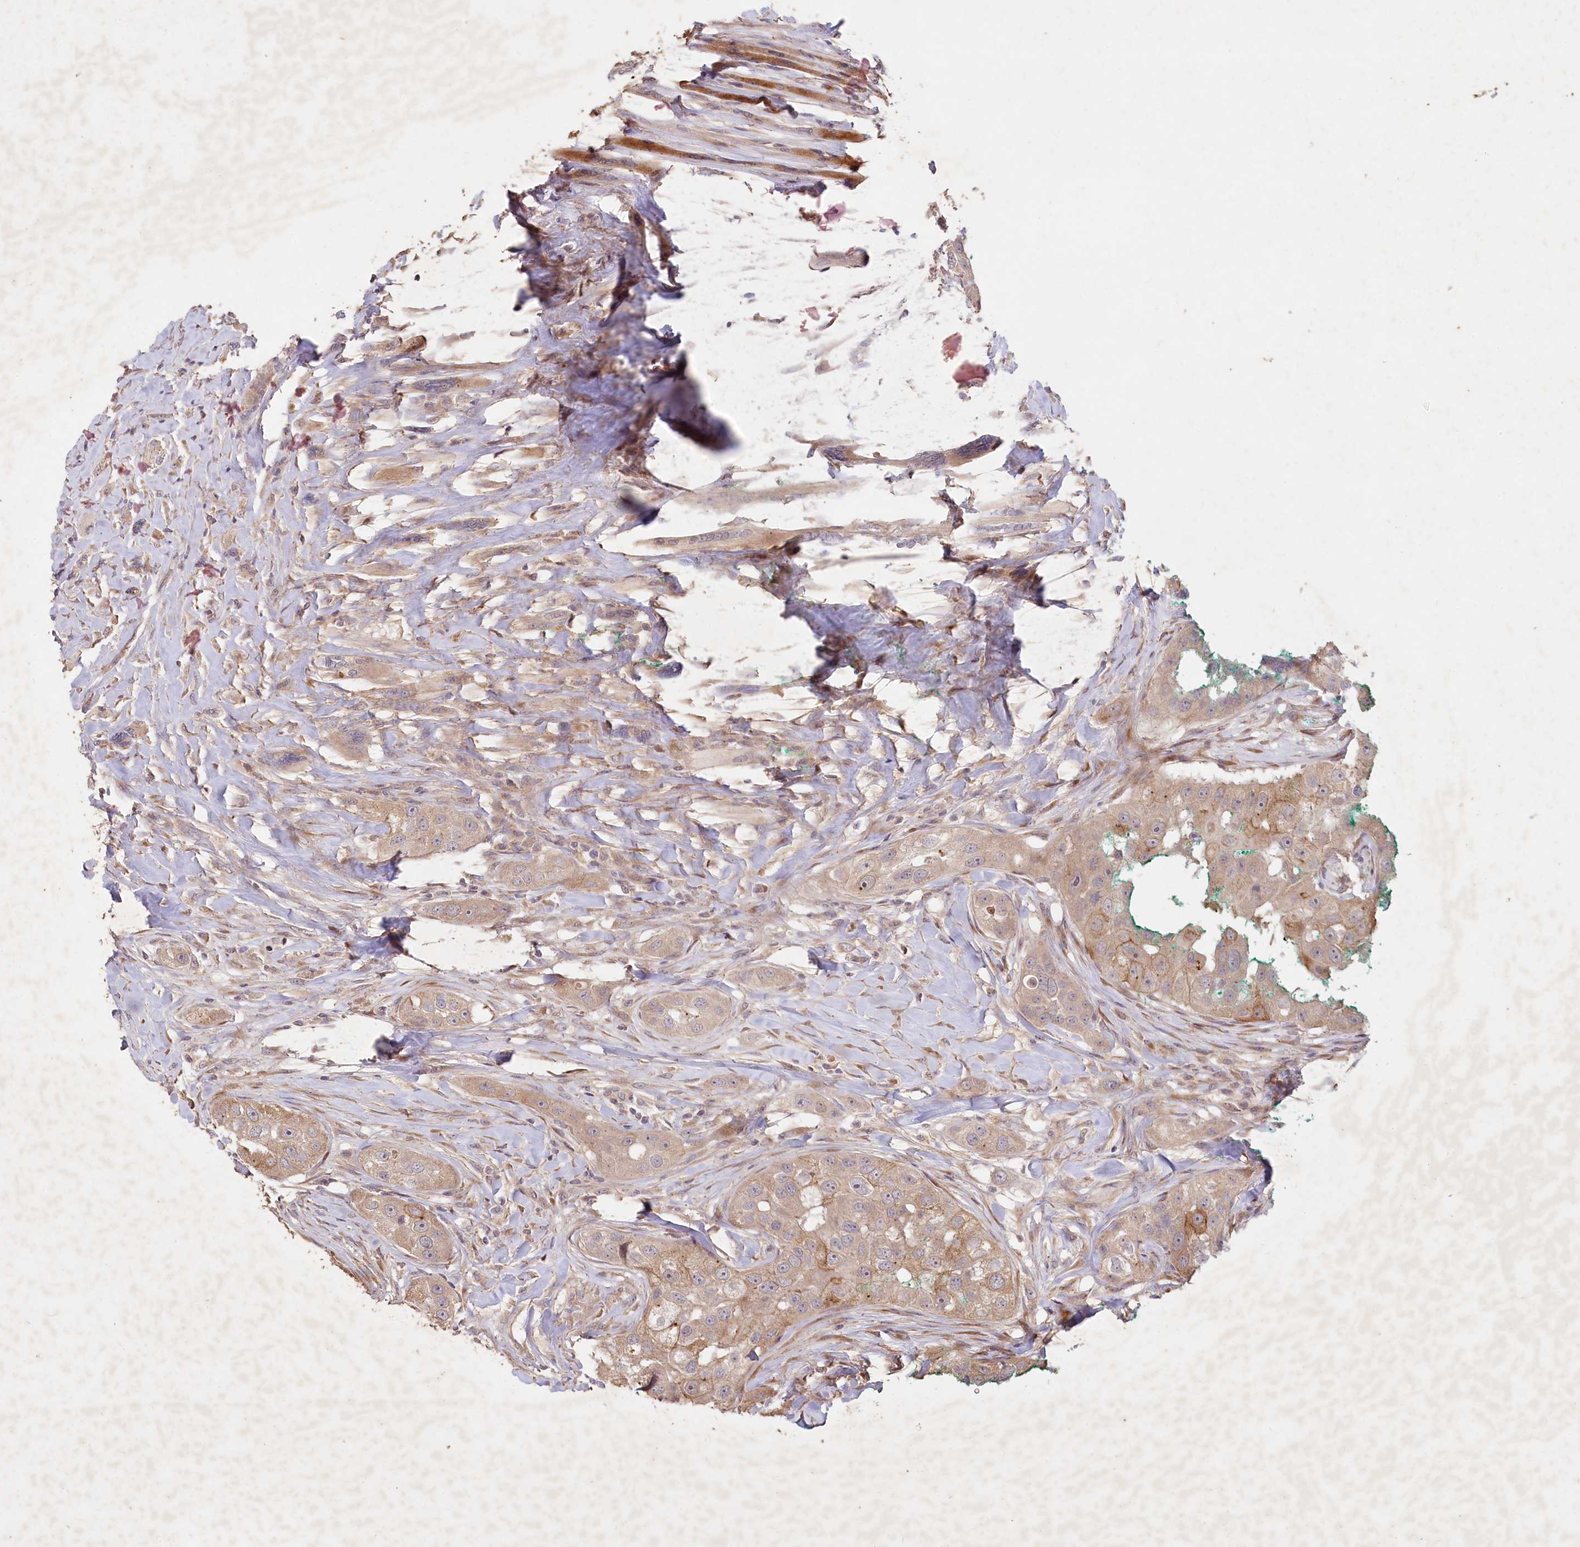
{"staining": {"intensity": "weak", "quantity": ">75%", "location": "cytoplasmic/membranous,nuclear"}, "tissue": "head and neck cancer", "cell_type": "Tumor cells", "image_type": "cancer", "snomed": [{"axis": "morphology", "description": "Normal tissue, NOS"}, {"axis": "morphology", "description": "Squamous cell carcinoma, NOS"}, {"axis": "topography", "description": "Skeletal muscle"}, {"axis": "topography", "description": "Head-Neck"}], "caption": "Immunohistochemical staining of head and neck cancer (squamous cell carcinoma) demonstrates low levels of weak cytoplasmic/membranous and nuclear protein expression in approximately >75% of tumor cells. (DAB = brown stain, brightfield microscopy at high magnification).", "gene": "IRAK1BP1", "patient": {"sex": "male", "age": 51}}